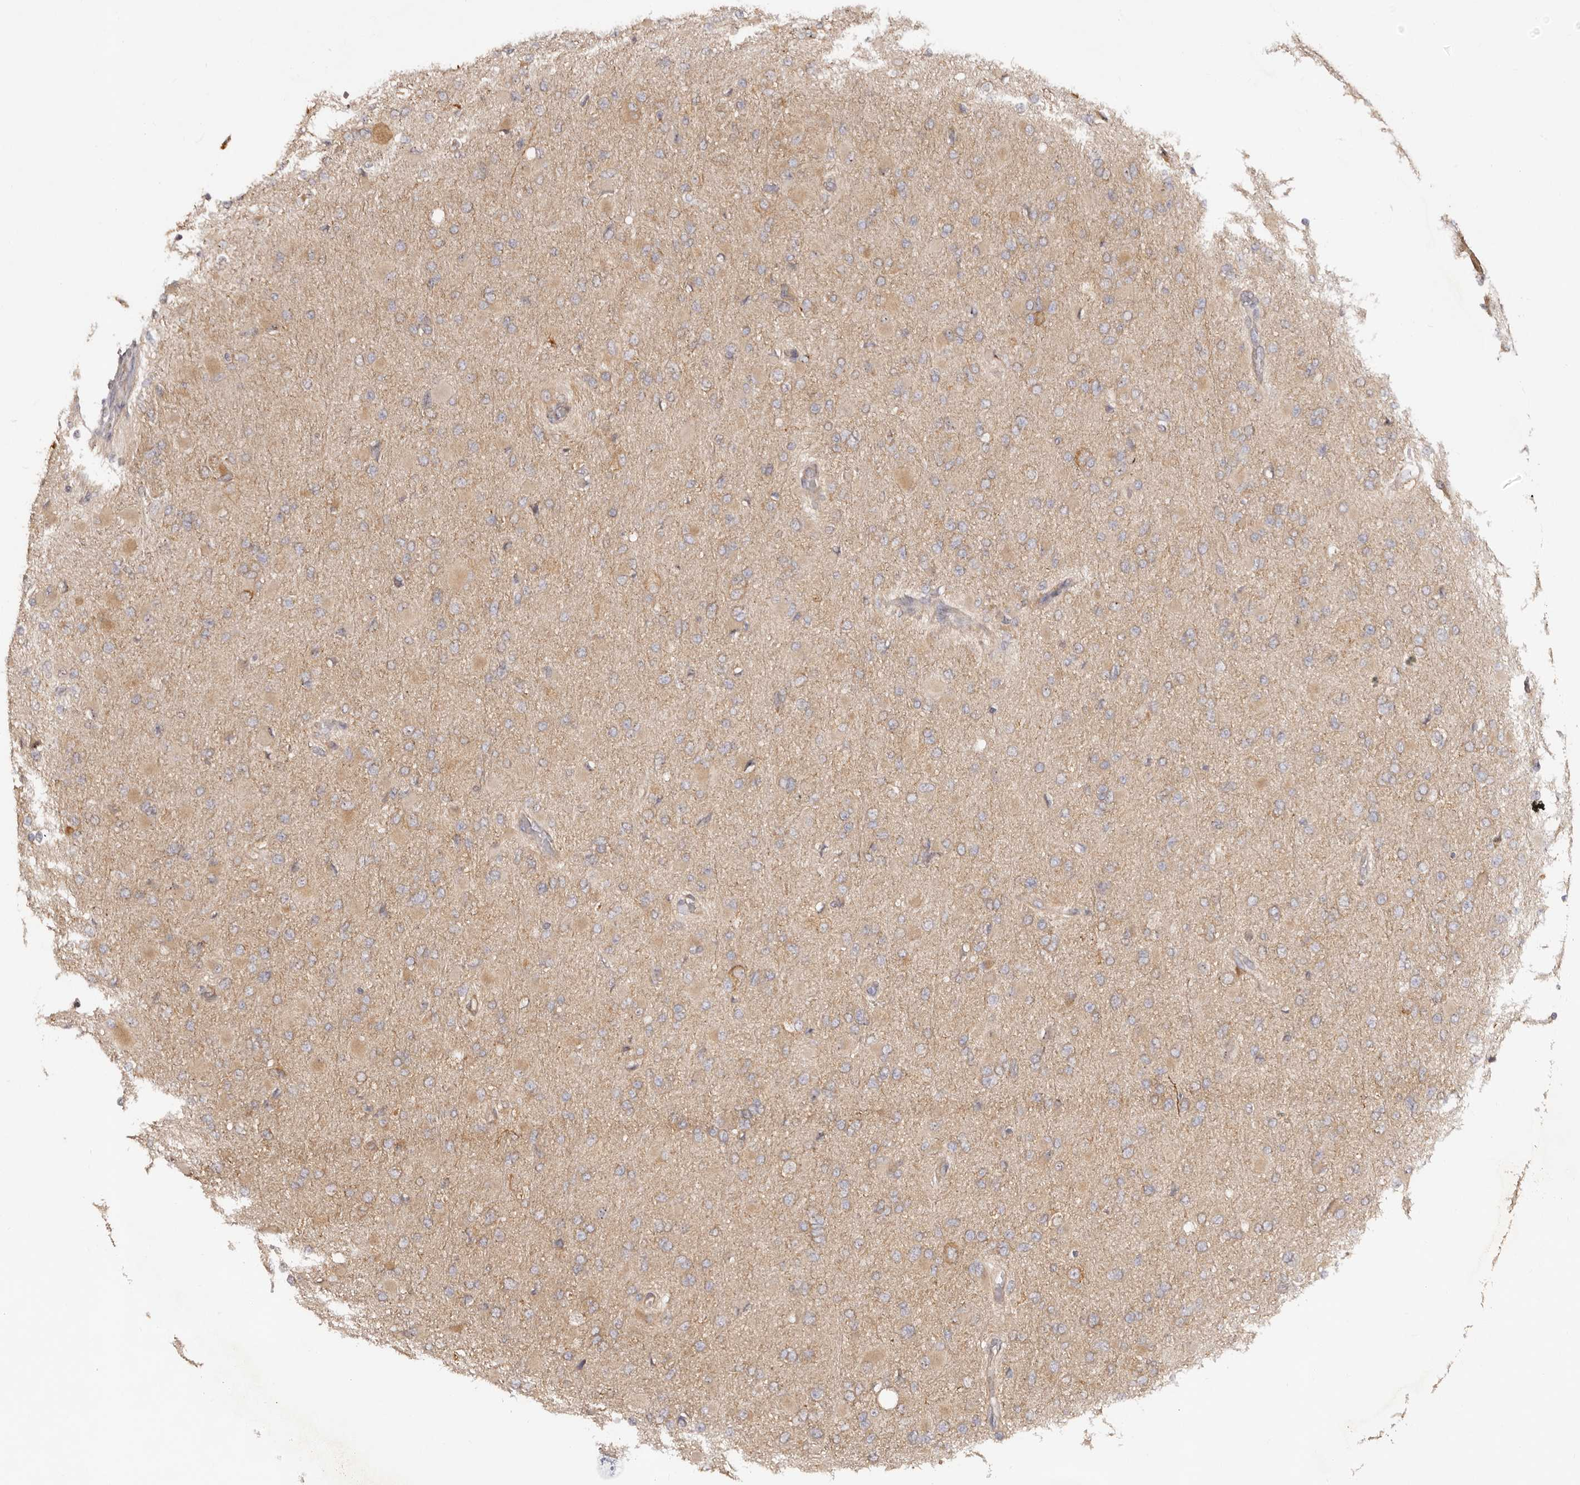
{"staining": {"intensity": "weak", "quantity": "25%-75%", "location": "cytoplasmic/membranous"}, "tissue": "glioma", "cell_type": "Tumor cells", "image_type": "cancer", "snomed": [{"axis": "morphology", "description": "Glioma, malignant, High grade"}, {"axis": "topography", "description": "Cerebral cortex"}], "caption": "High-magnification brightfield microscopy of malignant glioma (high-grade) stained with DAB (brown) and counterstained with hematoxylin (blue). tumor cells exhibit weak cytoplasmic/membranous positivity is present in approximately25%-75% of cells. (Stains: DAB in brown, nuclei in blue, Microscopy: brightfield microscopy at high magnification).", "gene": "RPS6", "patient": {"sex": "female", "age": 36}}